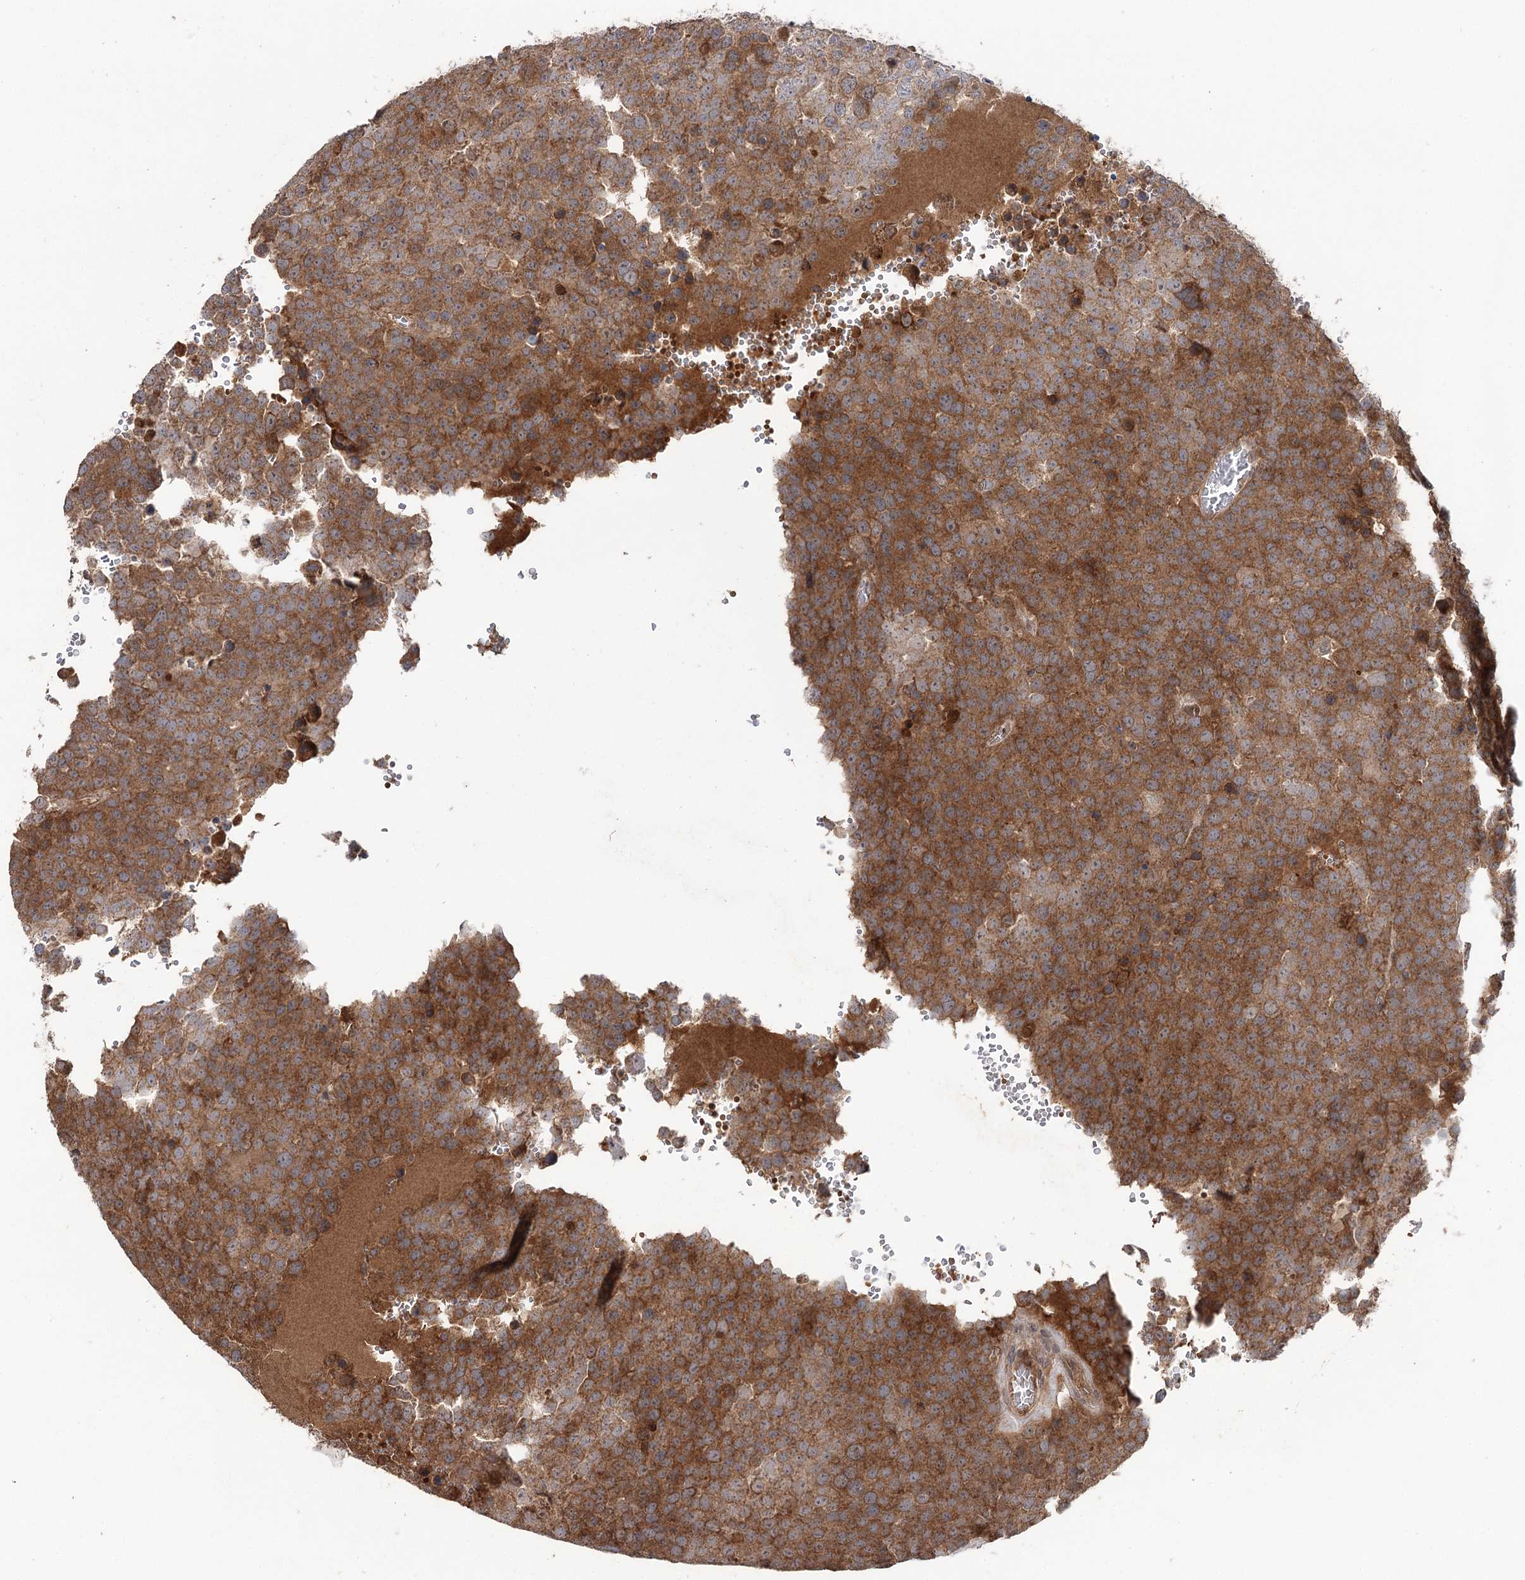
{"staining": {"intensity": "moderate", "quantity": ">75%", "location": "cytoplasmic/membranous"}, "tissue": "testis cancer", "cell_type": "Tumor cells", "image_type": "cancer", "snomed": [{"axis": "morphology", "description": "Seminoma, NOS"}, {"axis": "topography", "description": "Testis"}], "caption": "Moderate cytoplasmic/membranous protein expression is seen in about >75% of tumor cells in seminoma (testis).", "gene": "MSANTD2", "patient": {"sex": "male", "age": 71}}